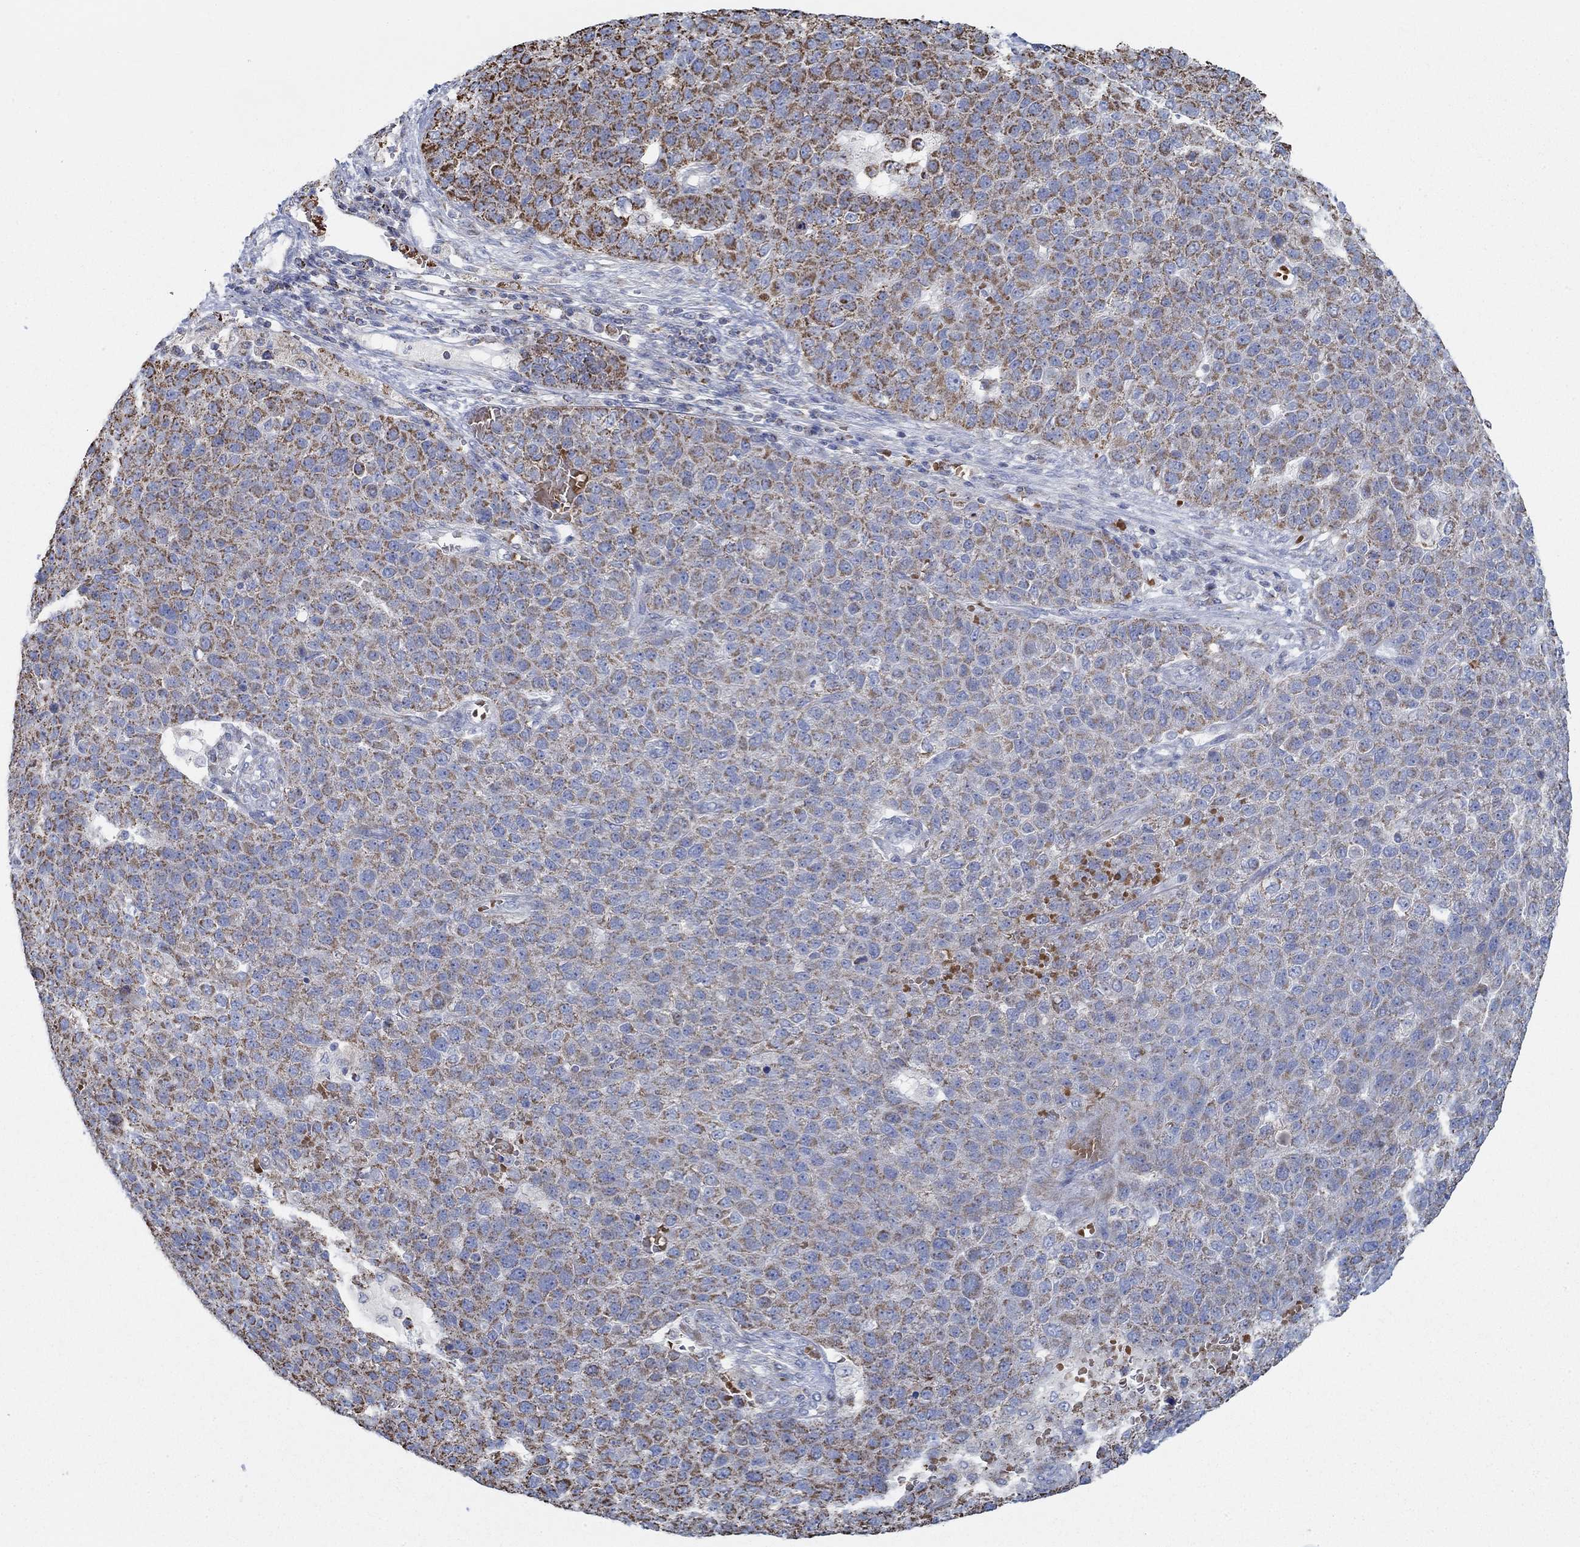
{"staining": {"intensity": "strong", "quantity": "25%-75%", "location": "cytoplasmic/membranous"}, "tissue": "pancreatic cancer", "cell_type": "Tumor cells", "image_type": "cancer", "snomed": [{"axis": "morphology", "description": "Adenocarcinoma, NOS"}, {"axis": "topography", "description": "Pancreas"}], "caption": "Approximately 25%-75% of tumor cells in human adenocarcinoma (pancreatic) reveal strong cytoplasmic/membranous protein positivity as visualized by brown immunohistochemical staining.", "gene": "GLOD5", "patient": {"sex": "female", "age": 61}}